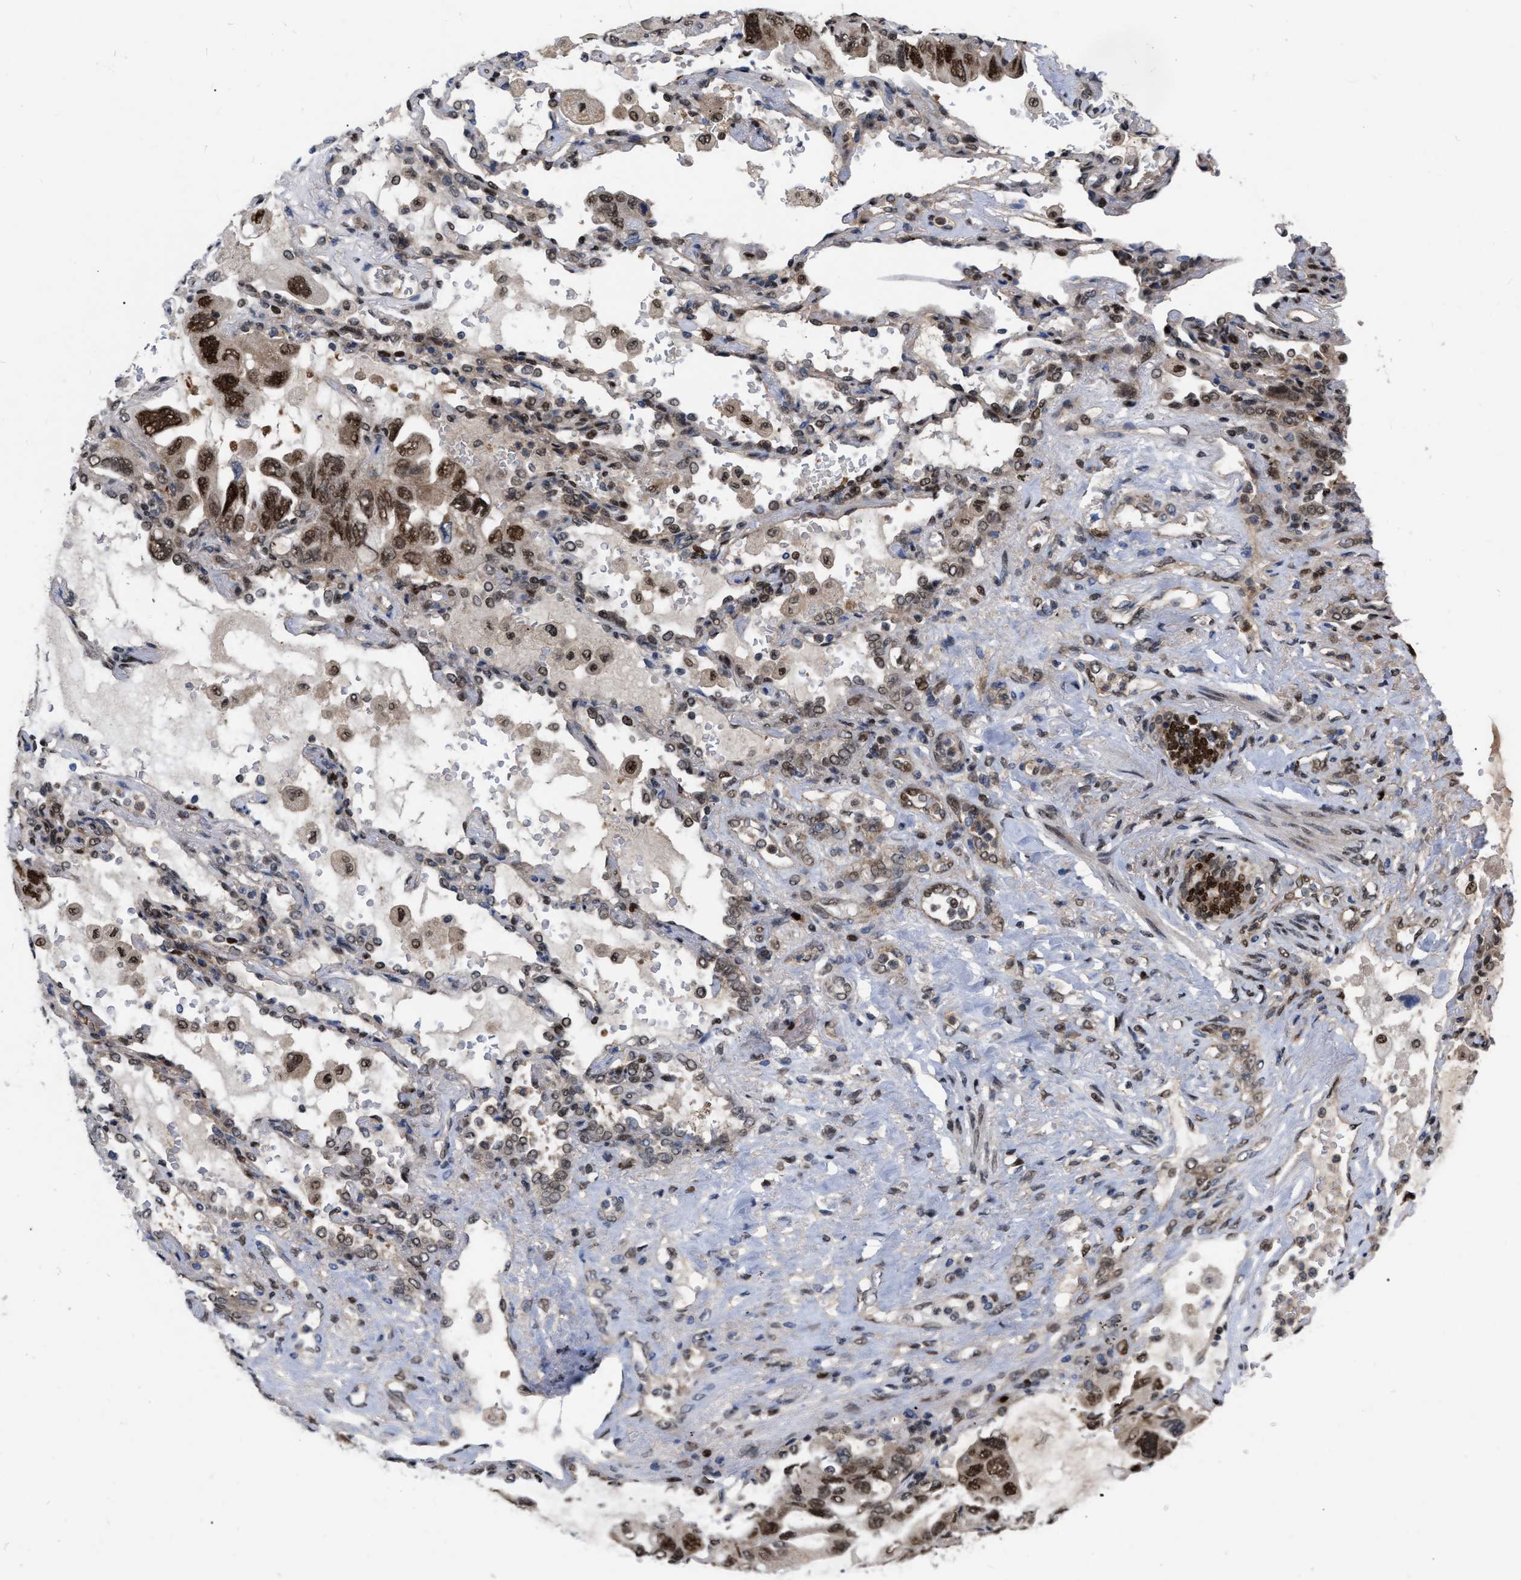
{"staining": {"intensity": "strong", "quantity": ">75%", "location": "cytoplasmic/membranous,nuclear"}, "tissue": "lung cancer", "cell_type": "Tumor cells", "image_type": "cancer", "snomed": [{"axis": "morphology", "description": "Squamous cell carcinoma, NOS"}, {"axis": "topography", "description": "Lung"}], "caption": "Immunohistochemical staining of squamous cell carcinoma (lung) shows strong cytoplasmic/membranous and nuclear protein expression in approximately >75% of tumor cells.", "gene": "MDM4", "patient": {"sex": "female", "age": 73}}